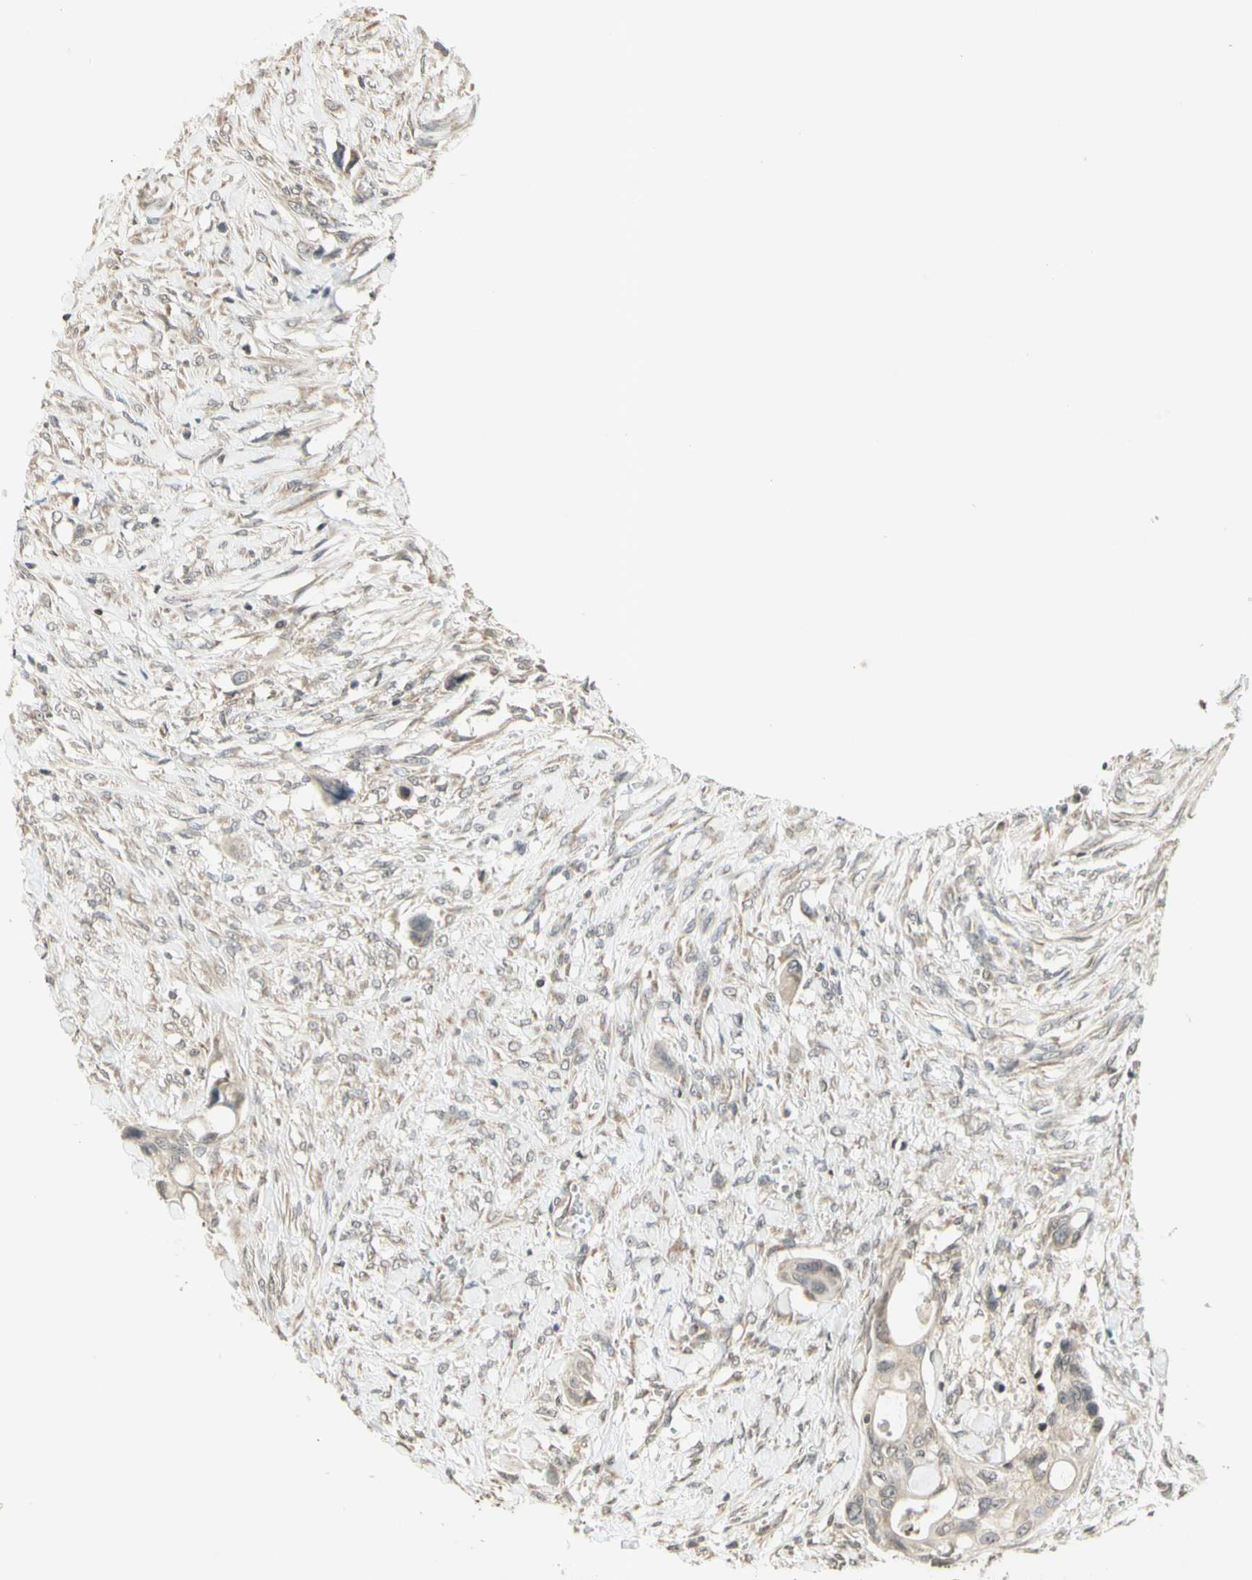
{"staining": {"intensity": "weak", "quantity": "25%-75%", "location": "cytoplasmic/membranous"}, "tissue": "colorectal cancer", "cell_type": "Tumor cells", "image_type": "cancer", "snomed": [{"axis": "morphology", "description": "Adenocarcinoma, NOS"}, {"axis": "topography", "description": "Colon"}], "caption": "This is a micrograph of immunohistochemistry staining of colorectal adenocarcinoma, which shows weak positivity in the cytoplasmic/membranous of tumor cells.", "gene": "CCNI", "patient": {"sex": "female", "age": 57}}